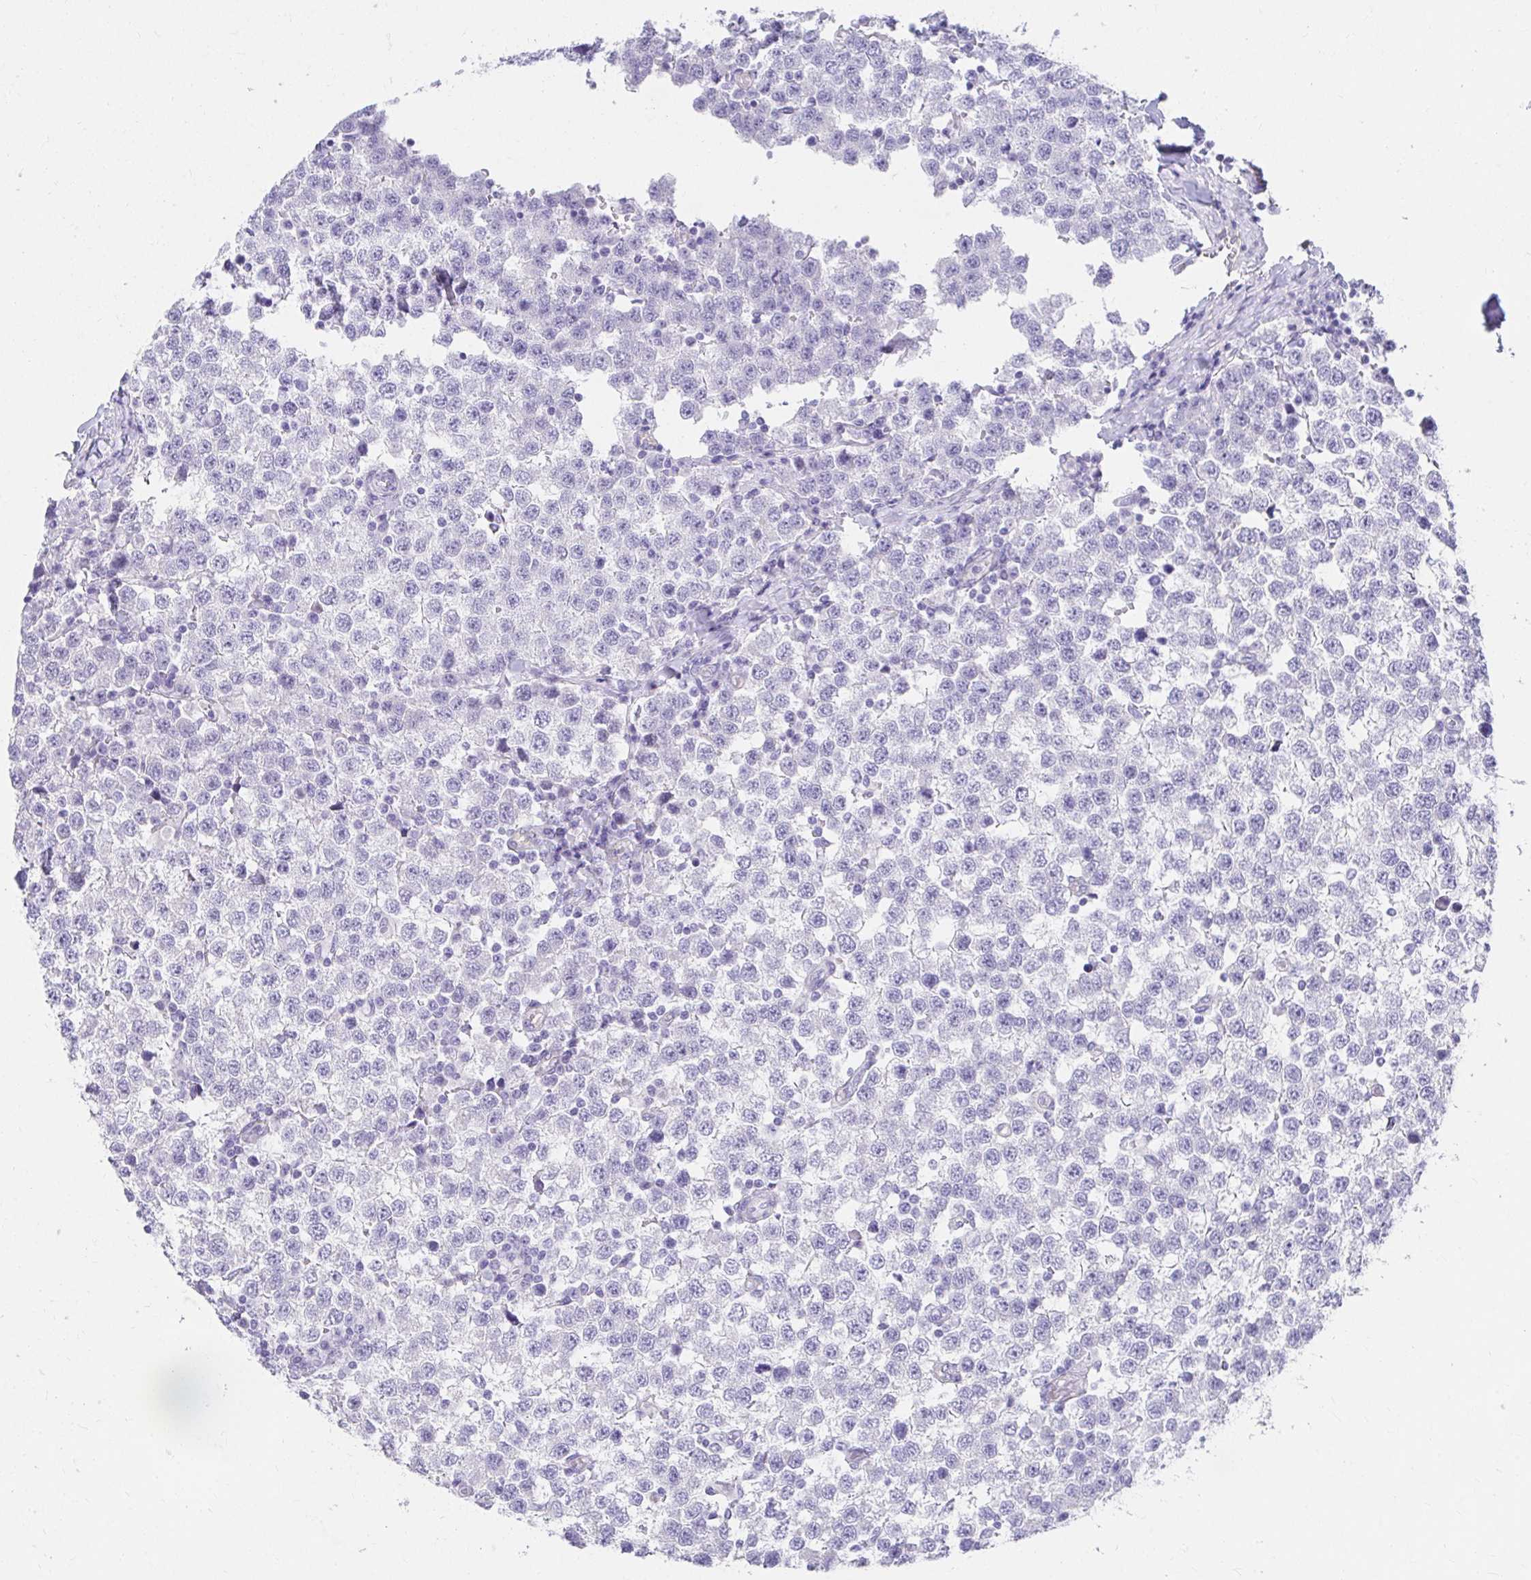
{"staining": {"intensity": "negative", "quantity": "none", "location": "none"}, "tissue": "testis cancer", "cell_type": "Tumor cells", "image_type": "cancer", "snomed": [{"axis": "morphology", "description": "Seminoma, NOS"}, {"axis": "topography", "description": "Testis"}], "caption": "Immunohistochemical staining of human testis cancer (seminoma) demonstrates no significant staining in tumor cells.", "gene": "VGLL1", "patient": {"sex": "male", "age": 34}}